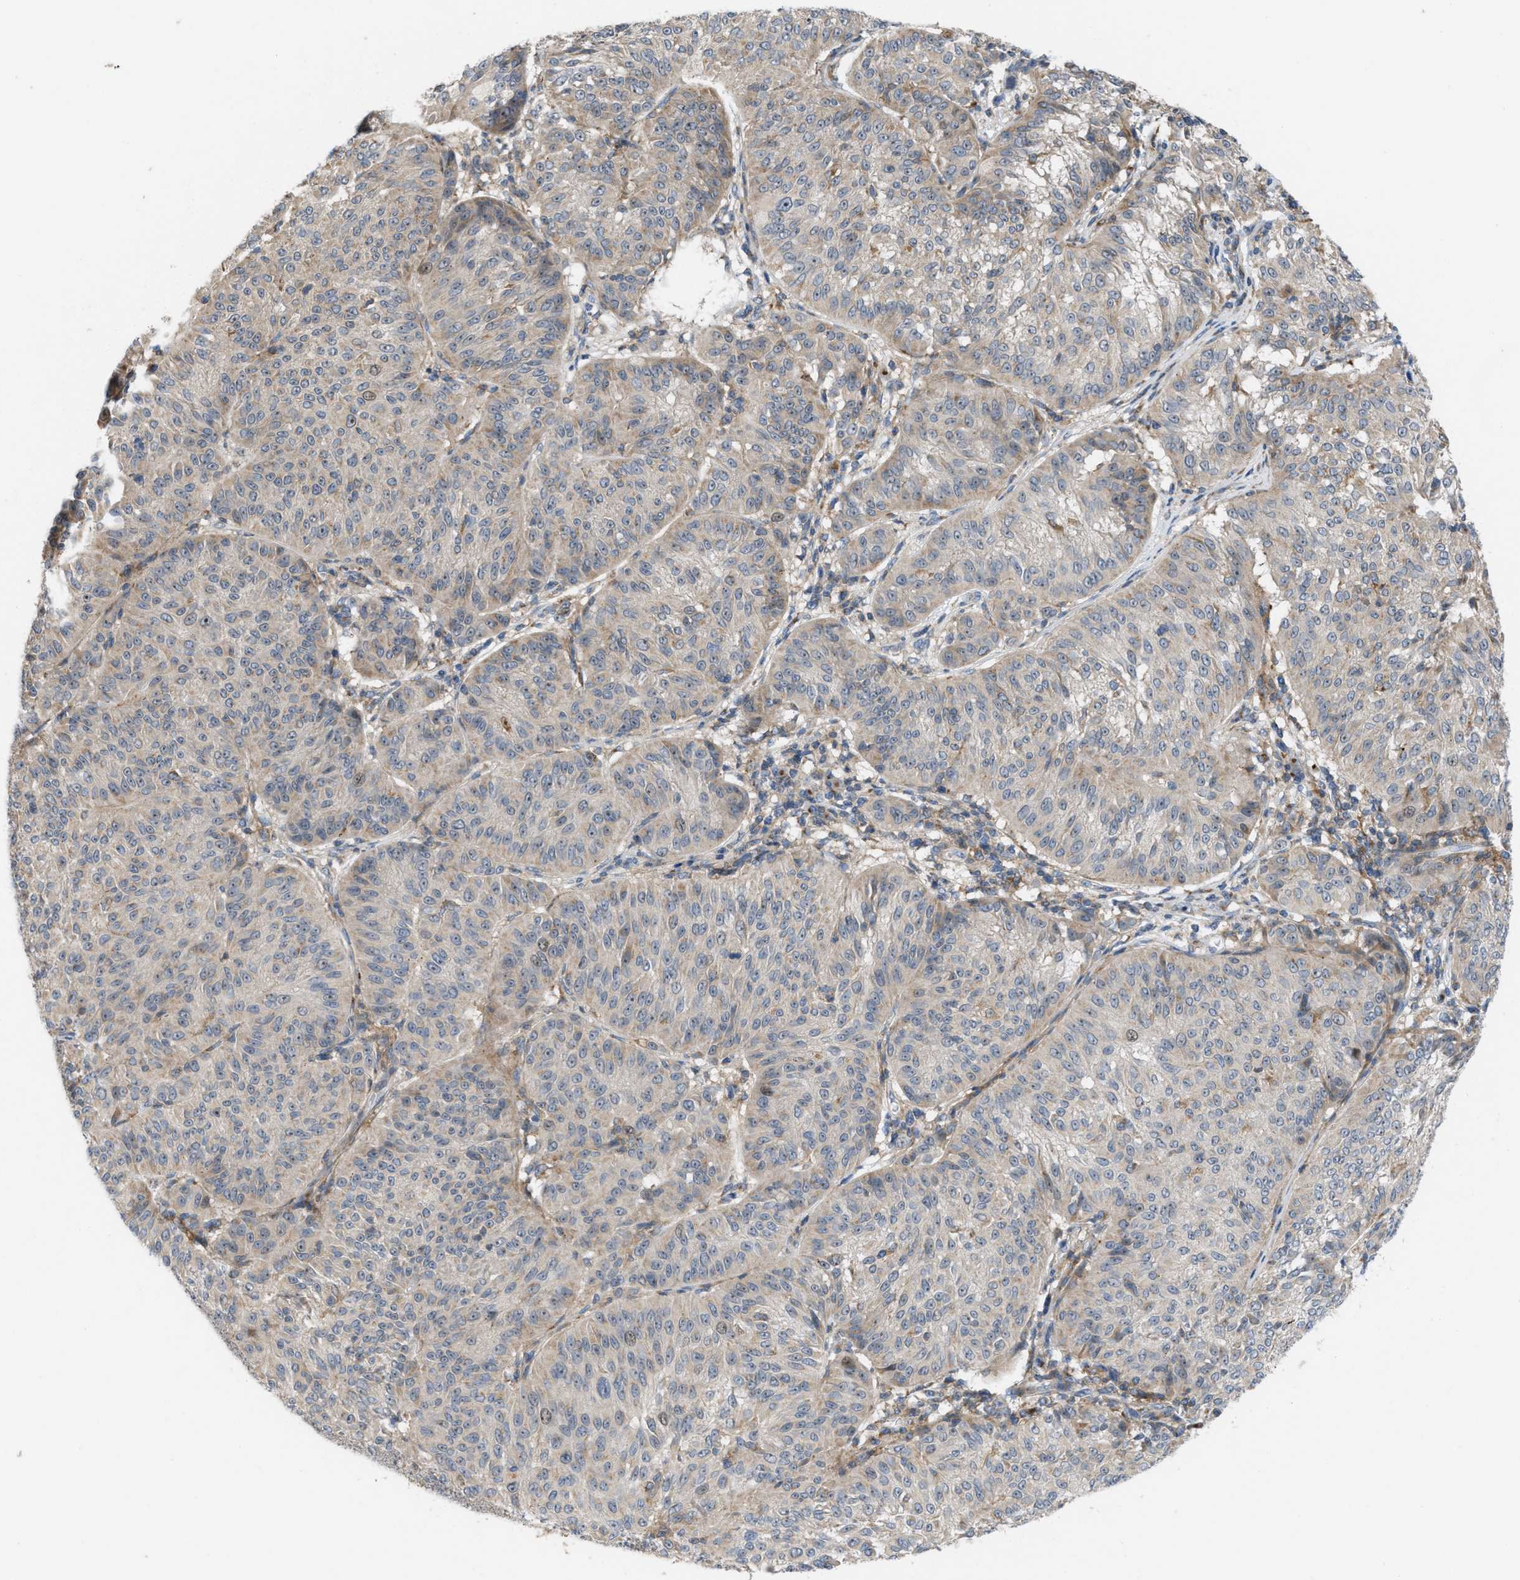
{"staining": {"intensity": "weak", "quantity": "<25%", "location": "cytoplasmic/membranous"}, "tissue": "melanoma", "cell_type": "Tumor cells", "image_type": "cancer", "snomed": [{"axis": "morphology", "description": "Malignant melanoma, NOS"}, {"axis": "topography", "description": "Skin"}], "caption": "Tumor cells are negative for protein expression in human malignant melanoma.", "gene": "DIPK1A", "patient": {"sex": "female", "age": 72}}